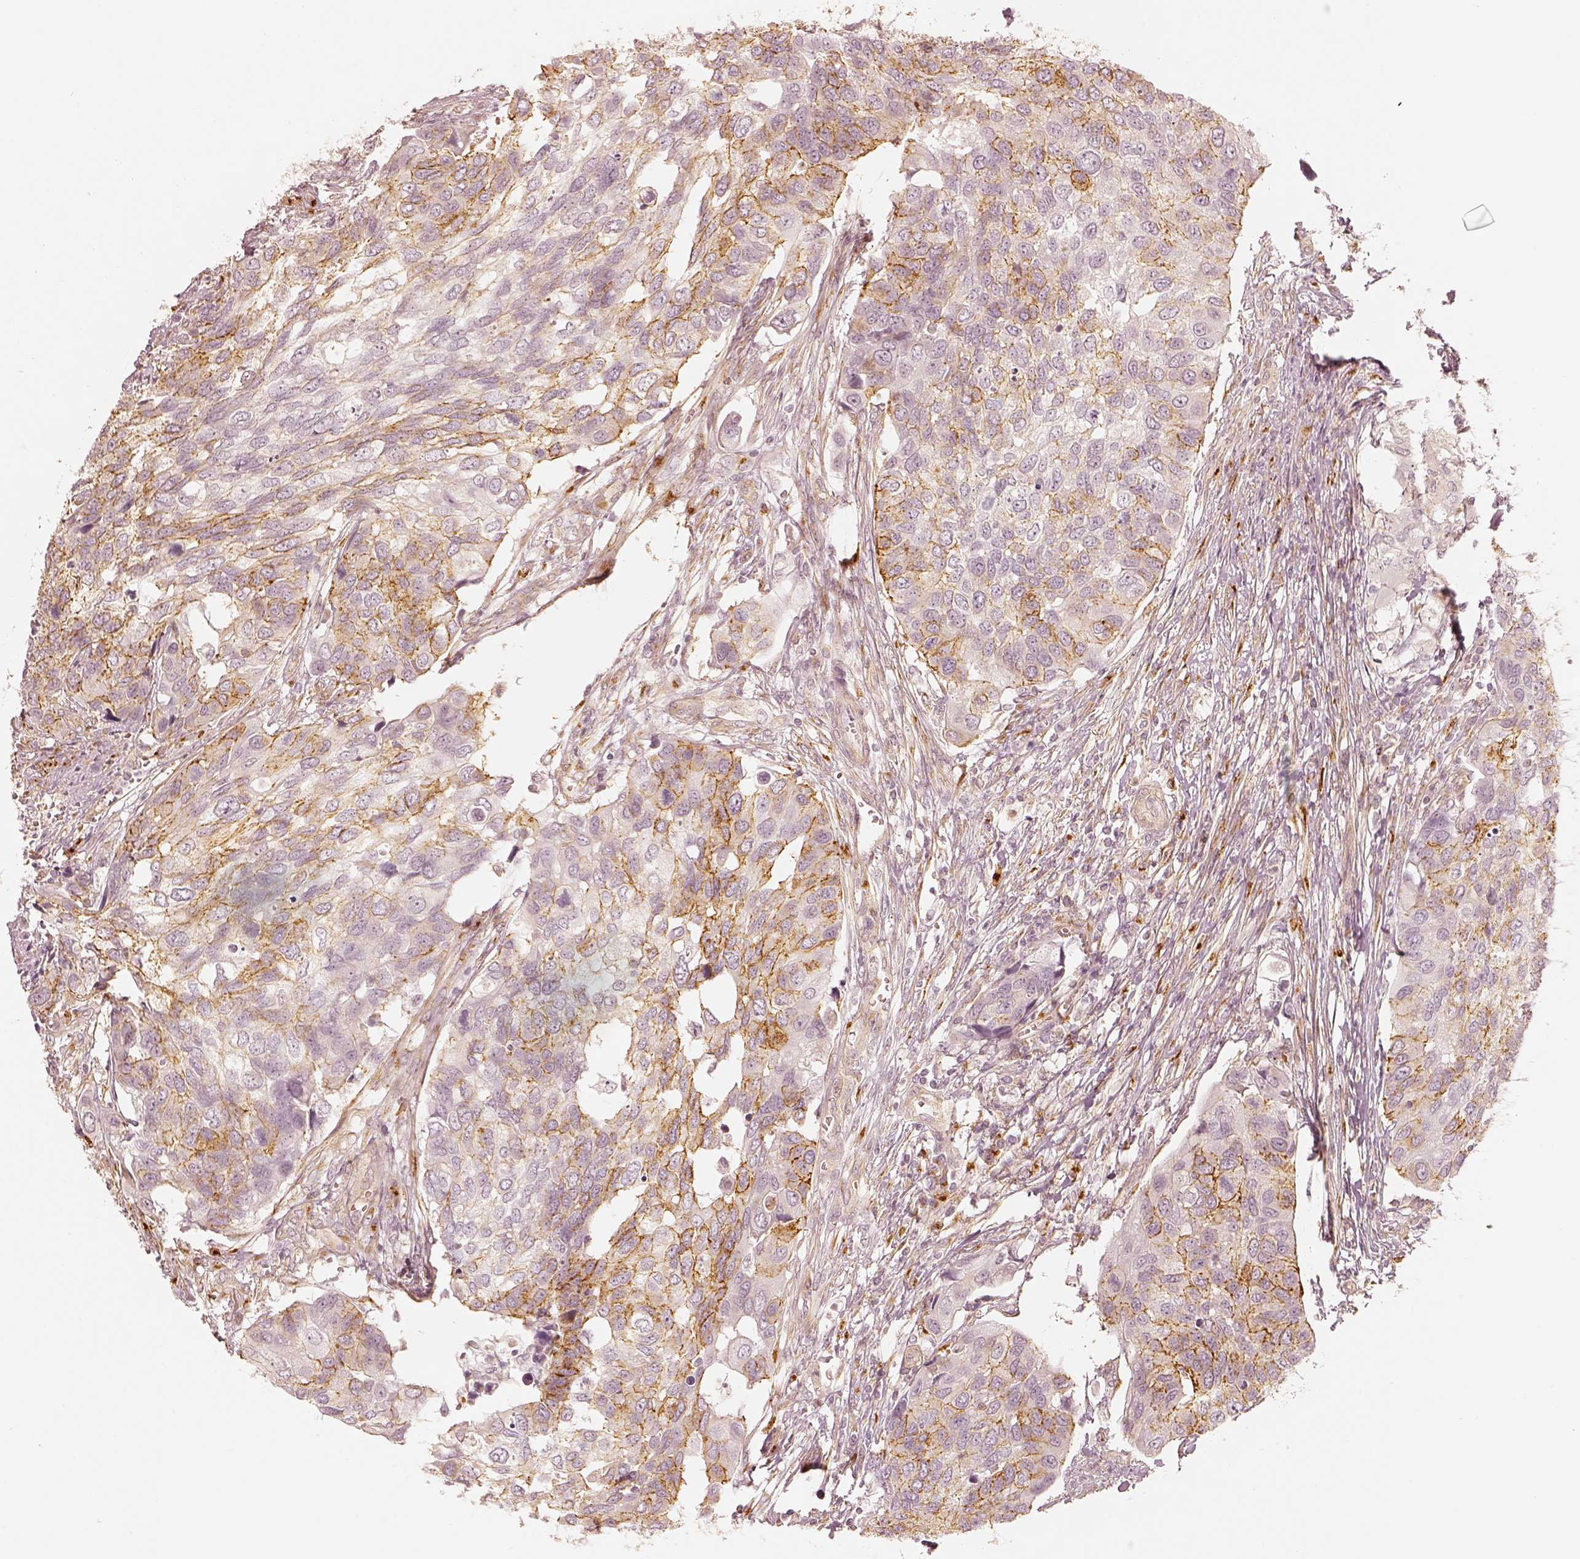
{"staining": {"intensity": "moderate", "quantity": "<25%", "location": "cytoplasmic/membranous"}, "tissue": "urothelial cancer", "cell_type": "Tumor cells", "image_type": "cancer", "snomed": [{"axis": "morphology", "description": "Urothelial carcinoma, High grade"}, {"axis": "topography", "description": "Urinary bladder"}], "caption": "Urothelial cancer stained for a protein demonstrates moderate cytoplasmic/membranous positivity in tumor cells.", "gene": "GORASP2", "patient": {"sex": "male", "age": 60}}